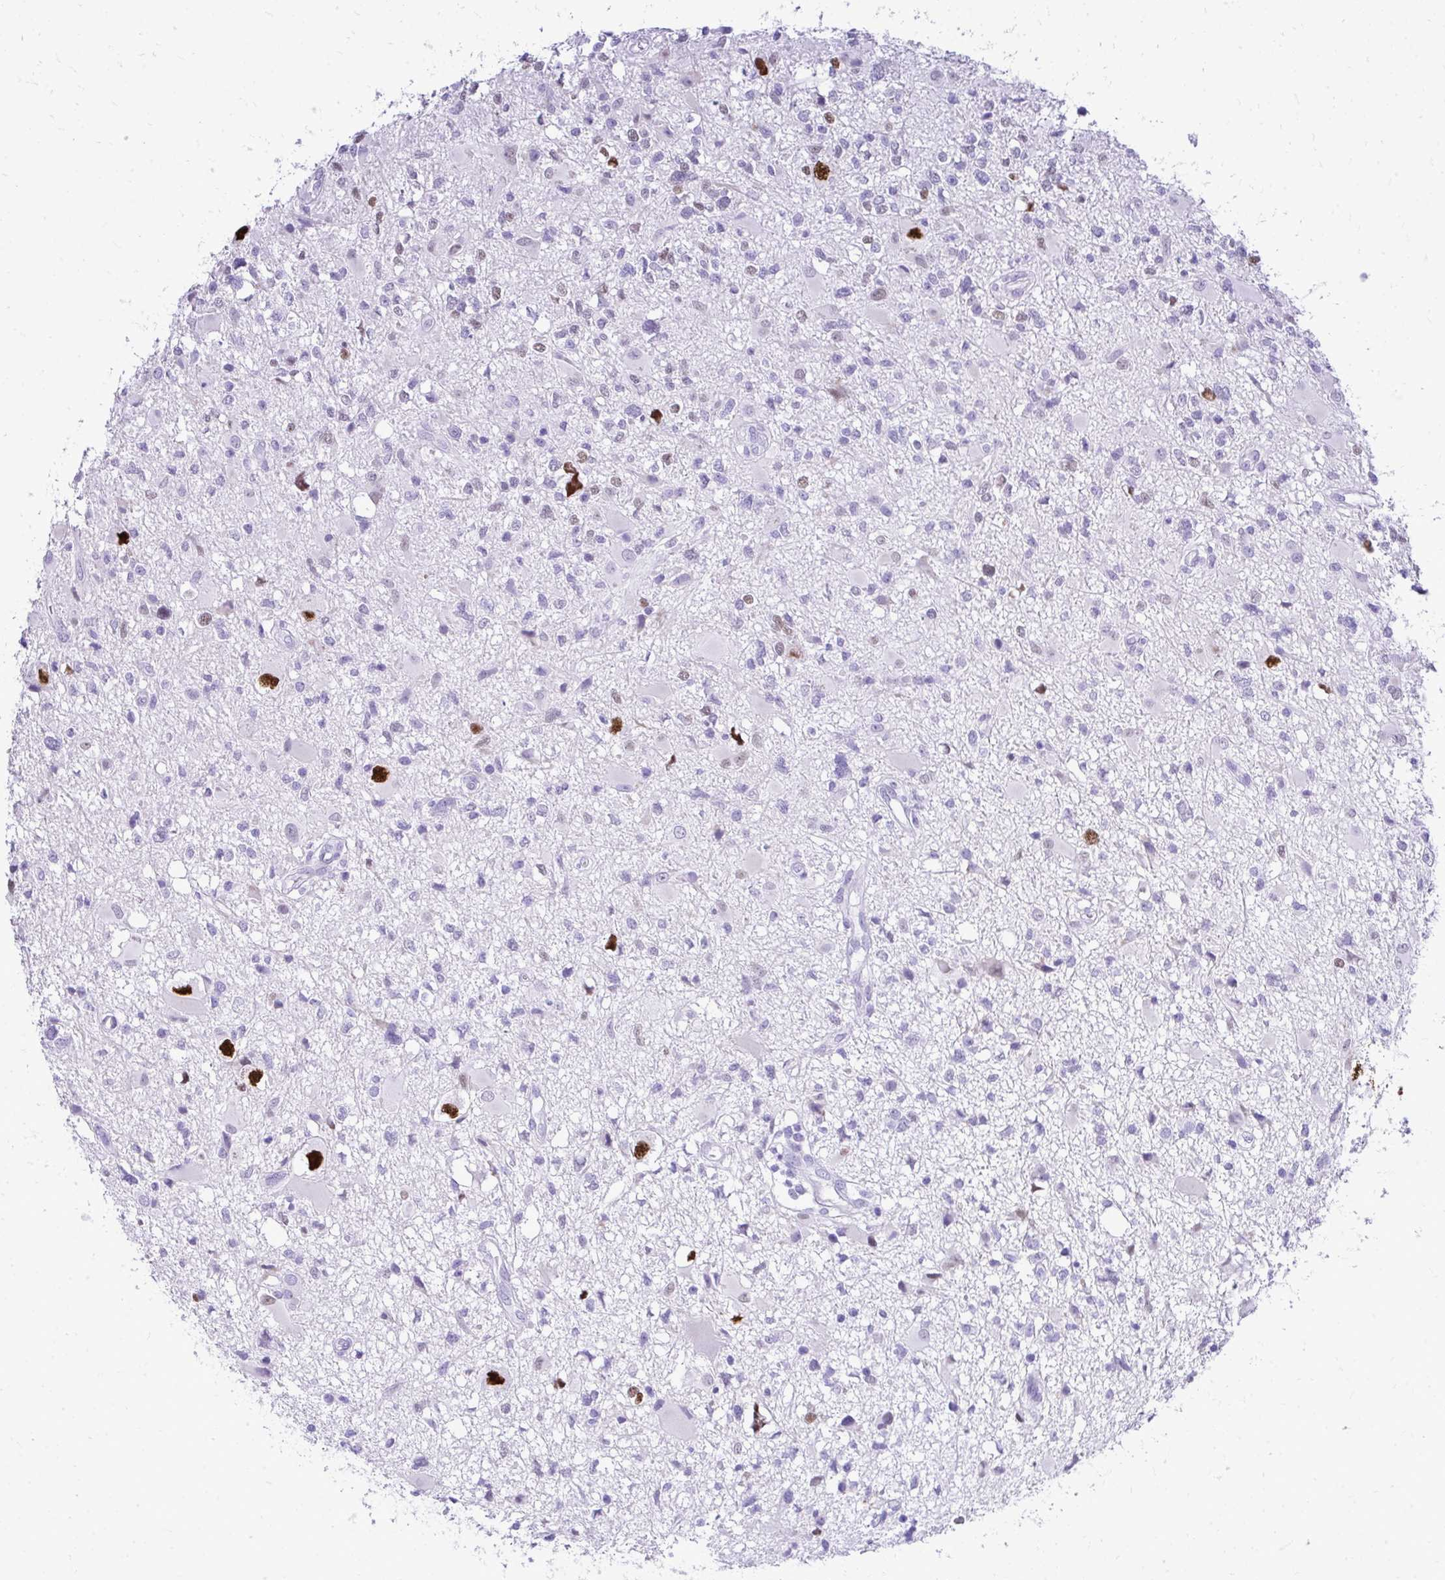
{"staining": {"intensity": "strong", "quantity": "<25%", "location": "nuclear"}, "tissue": "glioma", "cell_type": "Tumor cells", "image_type": "cancer", "snomed": [{"axis": "morphology", "description": "Glioma, malignant, High grade"}, {"axis": "topography", "description": "Brain"}], "caption": "Tumor cells reveal strong nuclear positivity in about <25% of cells in high-grade glioma (malignant). The protein is shown in brown color, while the nuclei are stained blue.", "gene": "RALYL", "patient": {"sex": "male", "age": 54}}